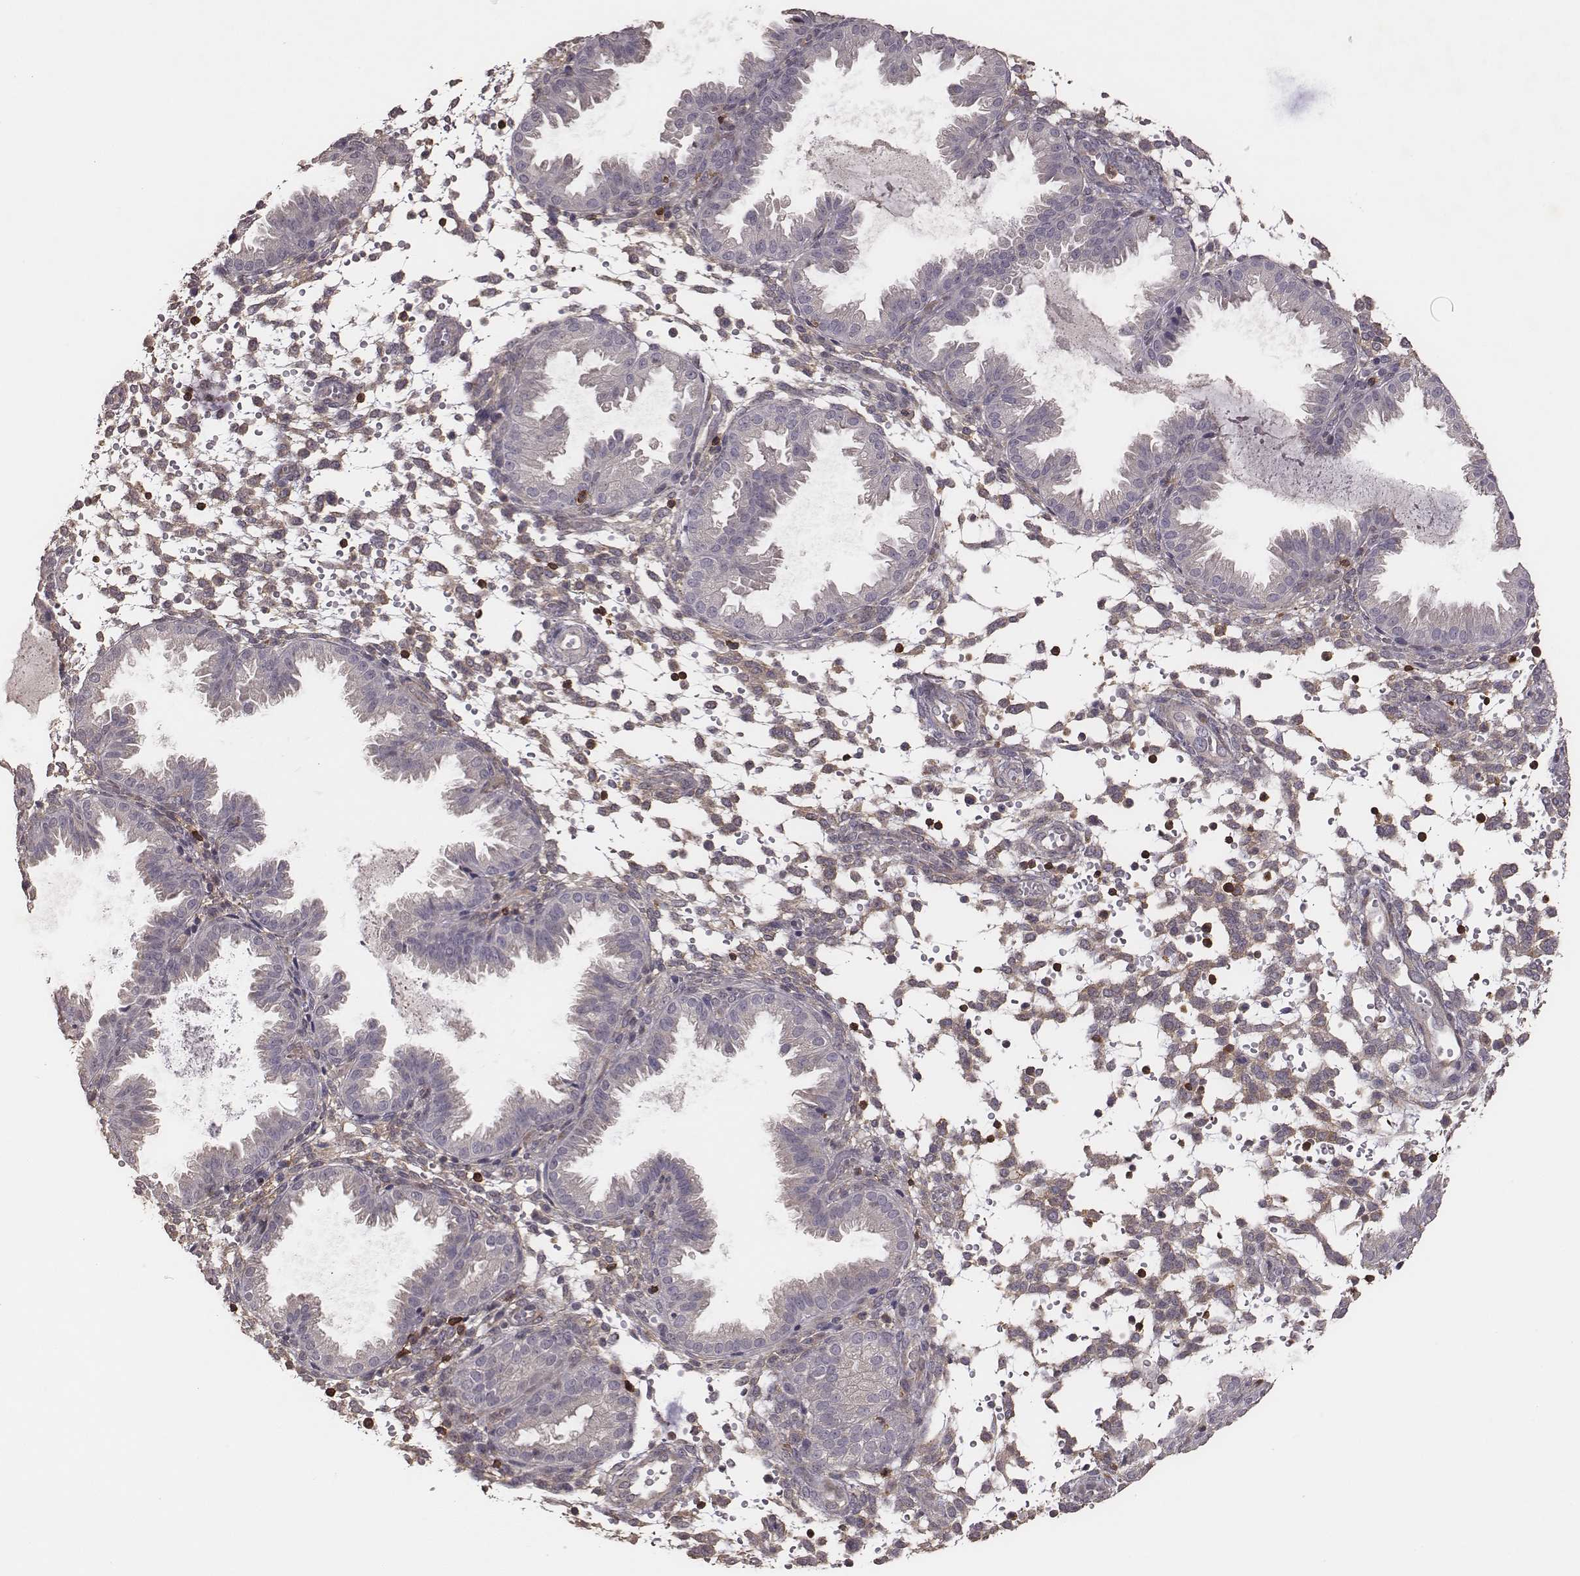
{"staining": {"intensity": "negative", "quantity": "none", "location": "none"}, "tissue": "endometrium", "cell_type": "Cells in endometrial stroma", "image_type": "normal", "snomed": [{"axis": "morphology", "description": "Normal tissue, NOS"}, {"axis": "topography", "description": "Endometrium"}], "caption": "Image shows no significant protein expression in cells in endometrial stroma of unremarkable endometrium. (Brightfield microscopy of DAB IHC at high magnification).", "gene": "PILRA", "patient": {"sex": "female", "age": 33}}